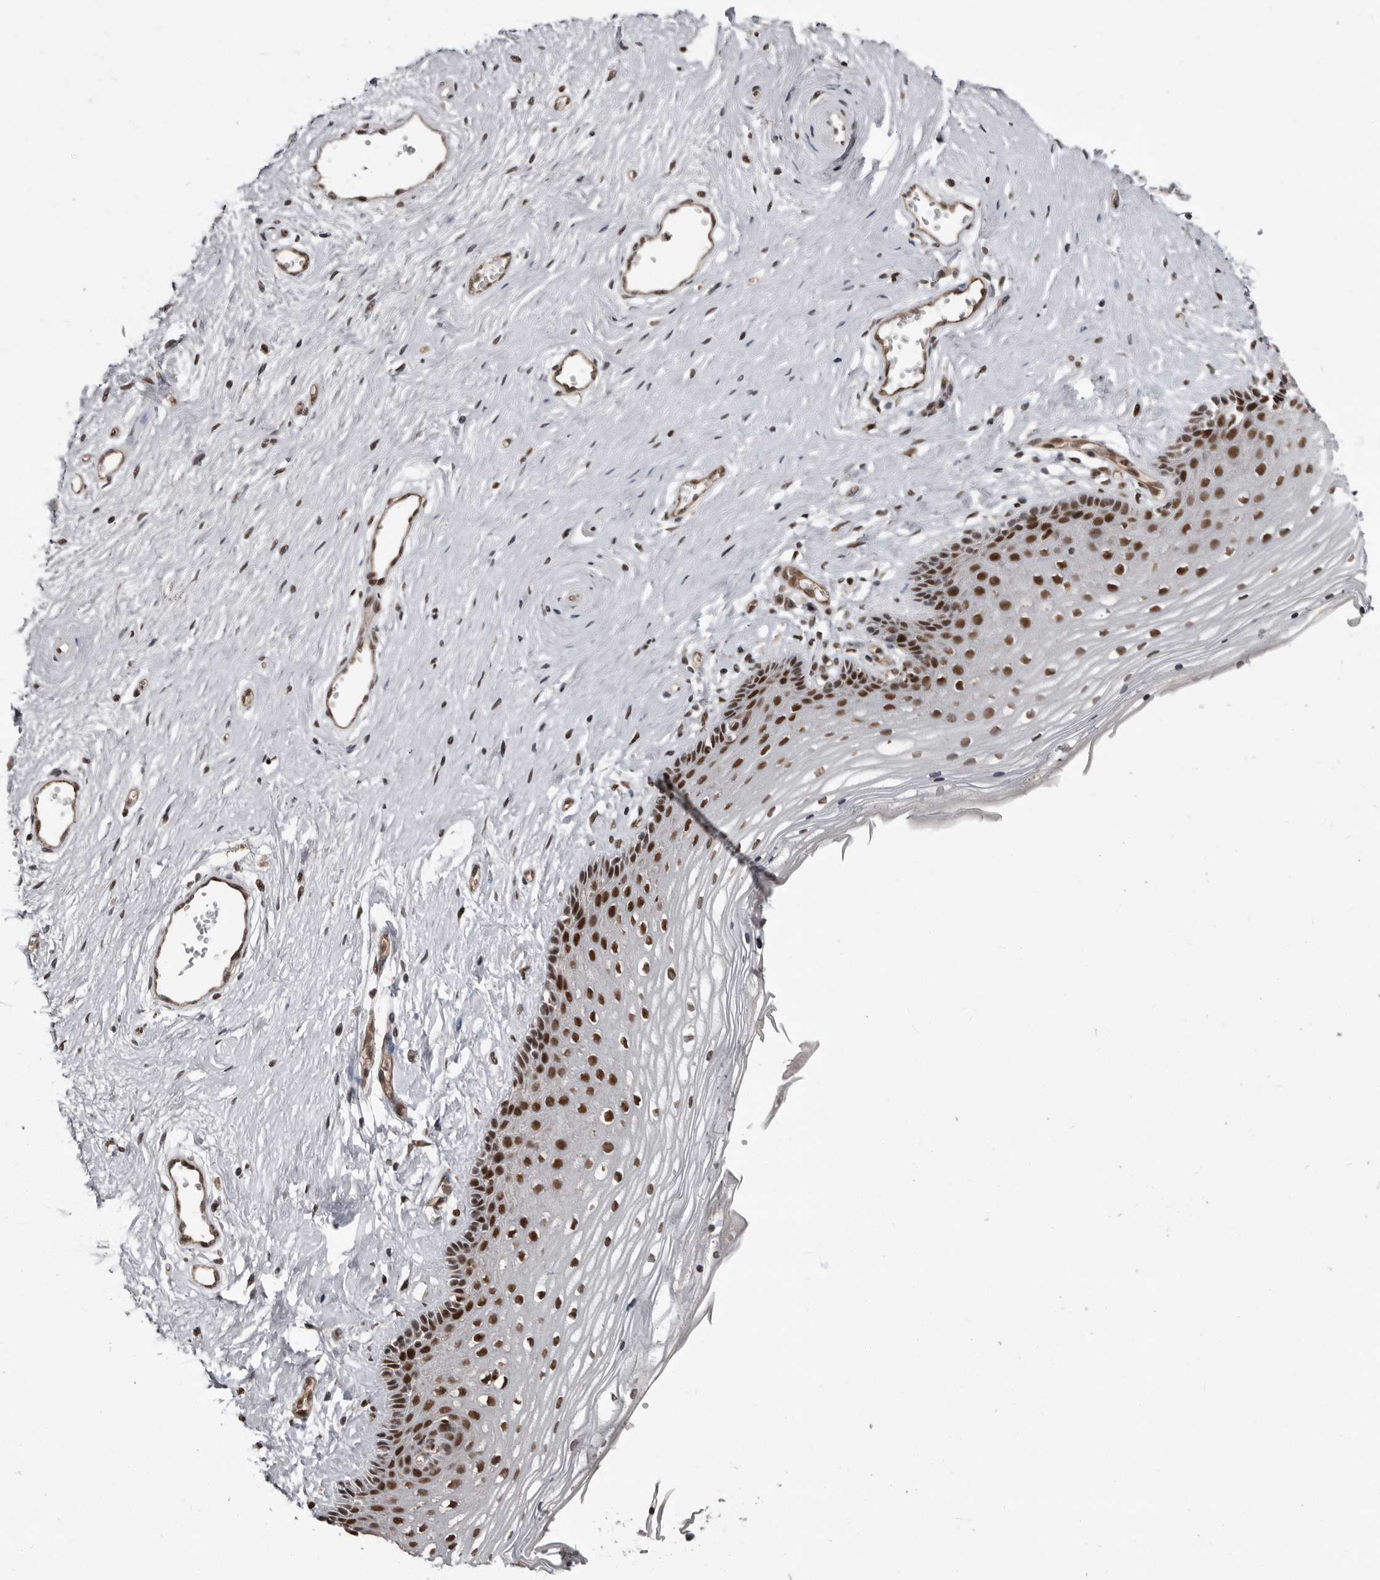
{"staining": {"intensity": "strong", "quantity": ">75%", "location": "nuclear"}, "tissue": "vagina", "cell_type": "Squamous epithelial cells", "image_type": "normal", "snomed": [{"axis": "morphology", "description": "Normal tissue, NOS"}, {"axis": "topography", "description": "Vagina"}], "caption": "Immunohistochemistry (DAB) staining of normal human vagina exhibits strong nuclear protein expression in approximately >75% of squamous epithelial cells.", "gene": "CHD1L", "patient": {"sex": "female", "age": 46}}